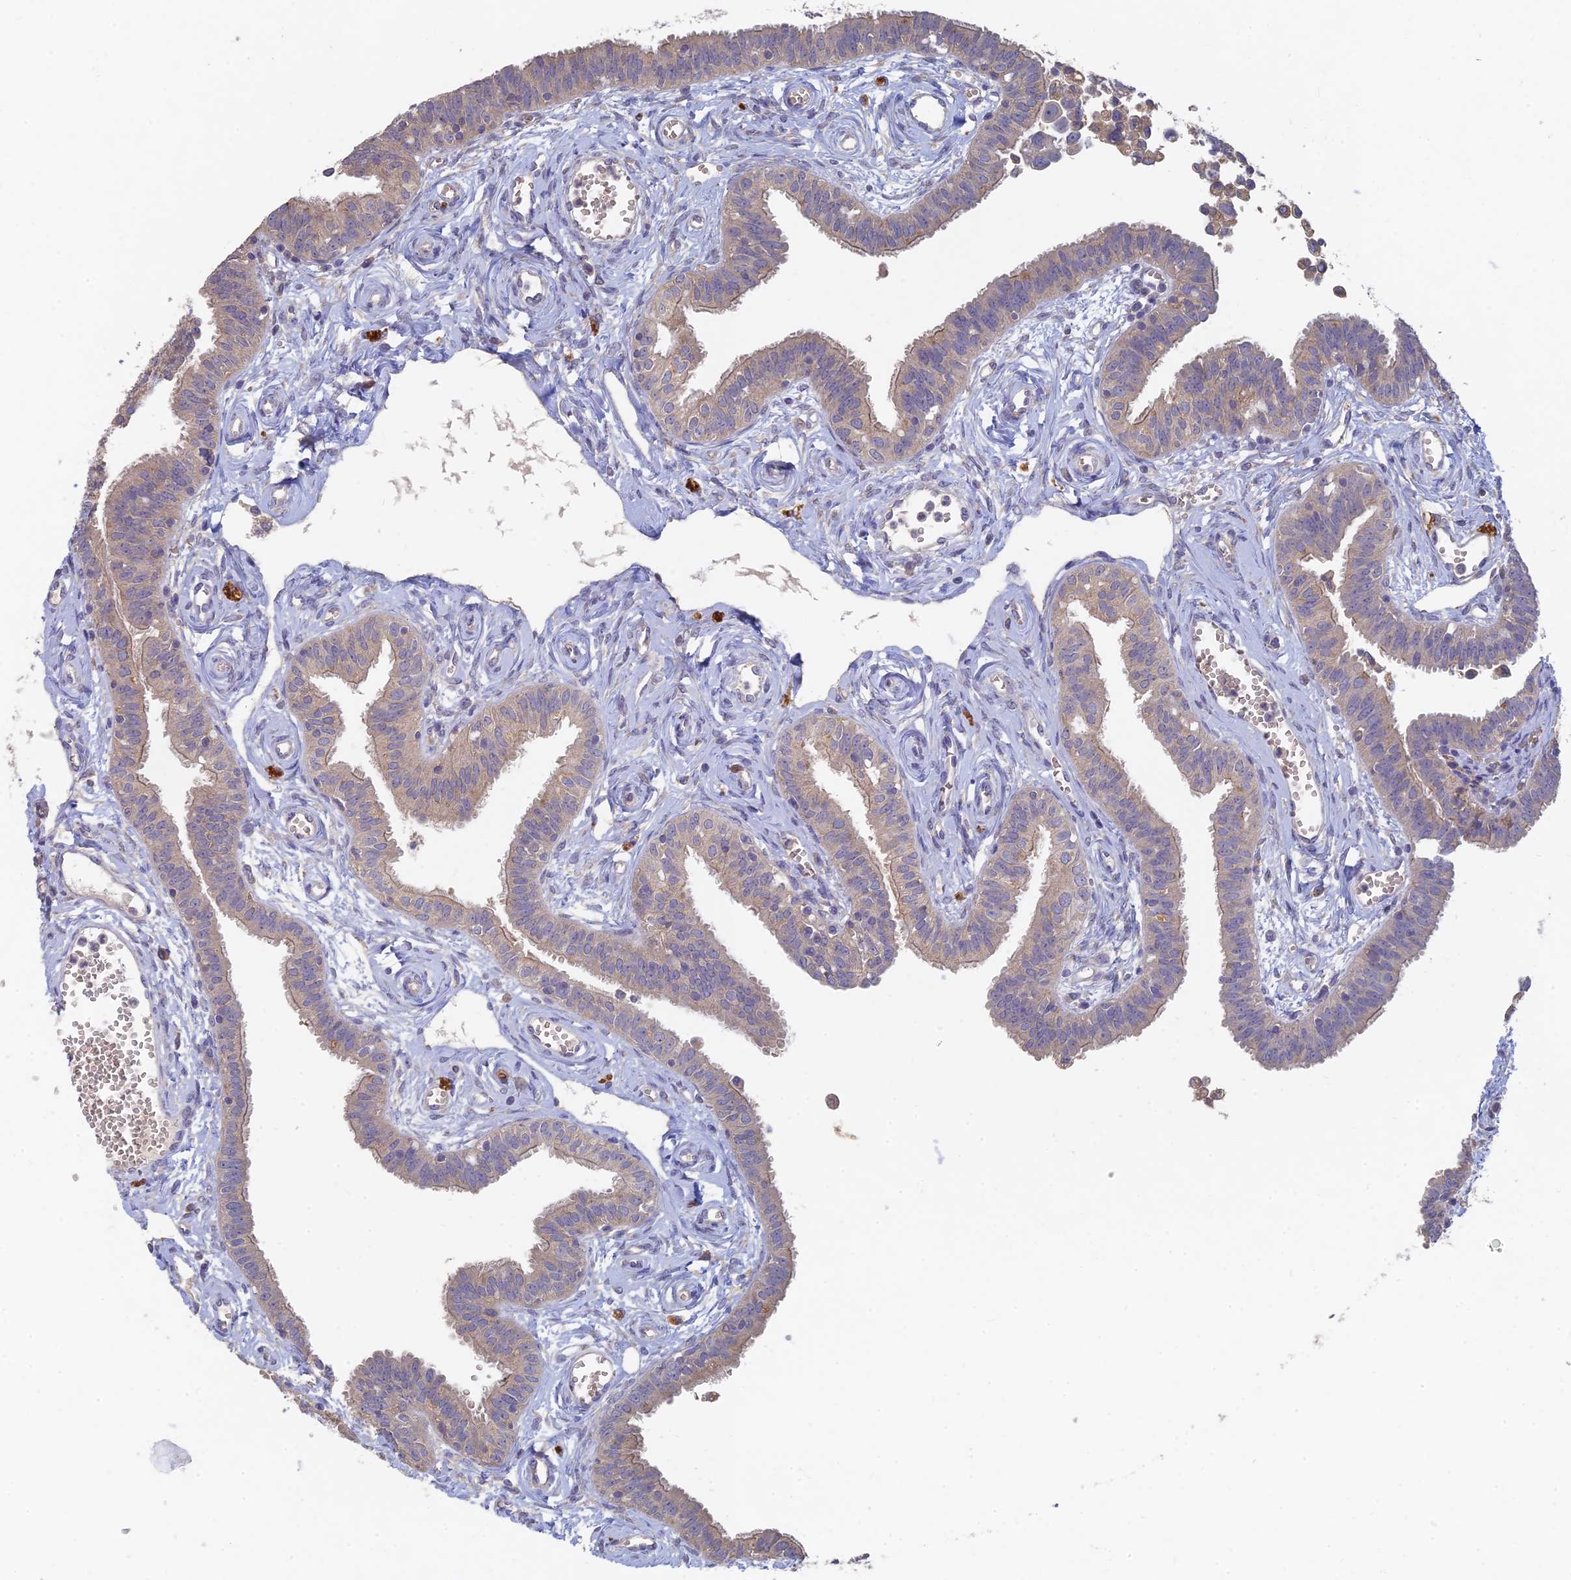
{"staining": {"intensity": "weak", "quantity": ">75%", "location": "cytoplasmic/membranous"}, "tissue": "fallopian tube", "cell_type": "Glandular cells", "image_type": "normal", "snomed": [{"axis": "morphology", "description": "Normal tissue, NOS"}, {"axis": "morphology", "description": "Carcinoma, NOS"}, {"axis": "topography", "description": "Fallopian tube"}, {"axis": "topography", "description": "Ovary"}], "caption": "DAB immunohistochemical staining of normal human fallopian tube shows weak cytoplasmic/membranous protein positivity in about >75% of glandular cells. Nuclei are stained in blue.", "gene": "ARRDC1", "patient": {"sex": "female", "age": 59}}